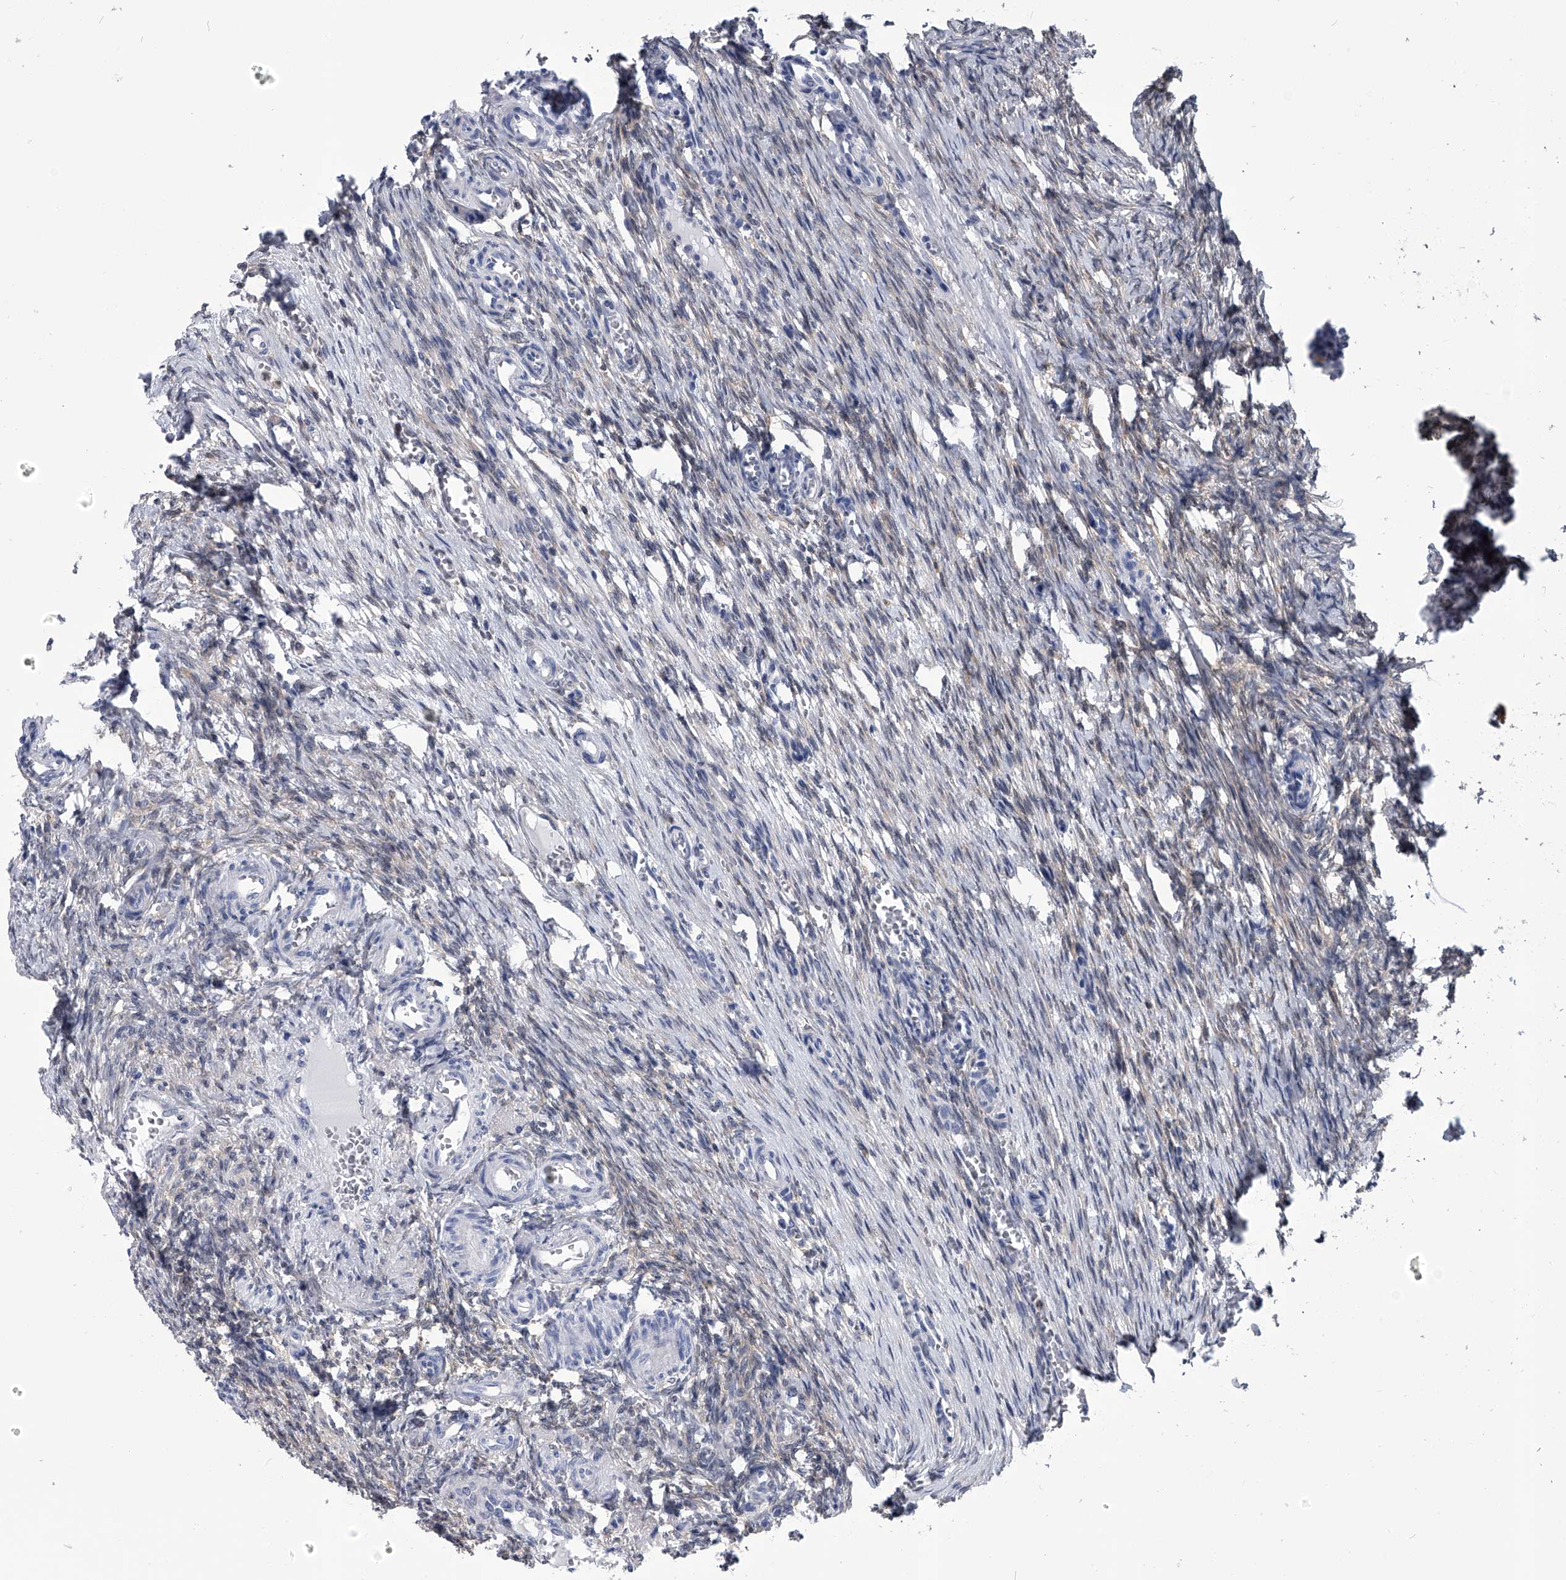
{"staining": {"intensity": "negative", "quantity": "none", "location": "none"}, "tissue": "ovary", "cell_type": "Follicle cells", "image_type": "normal", "snomed": [{"axis": "morphology", "description": "Adenocarcinoma, NOS"}, {"axis": "topography", "description": "Endometrium"}], "caption": "Immunohistochemistry micrograph of unremarkable human ovary stained for a protein (brown), which exhibits no expression in follicle cells.", "gene": "PDXK", "patient": {"sex": "female", "age": 32}}